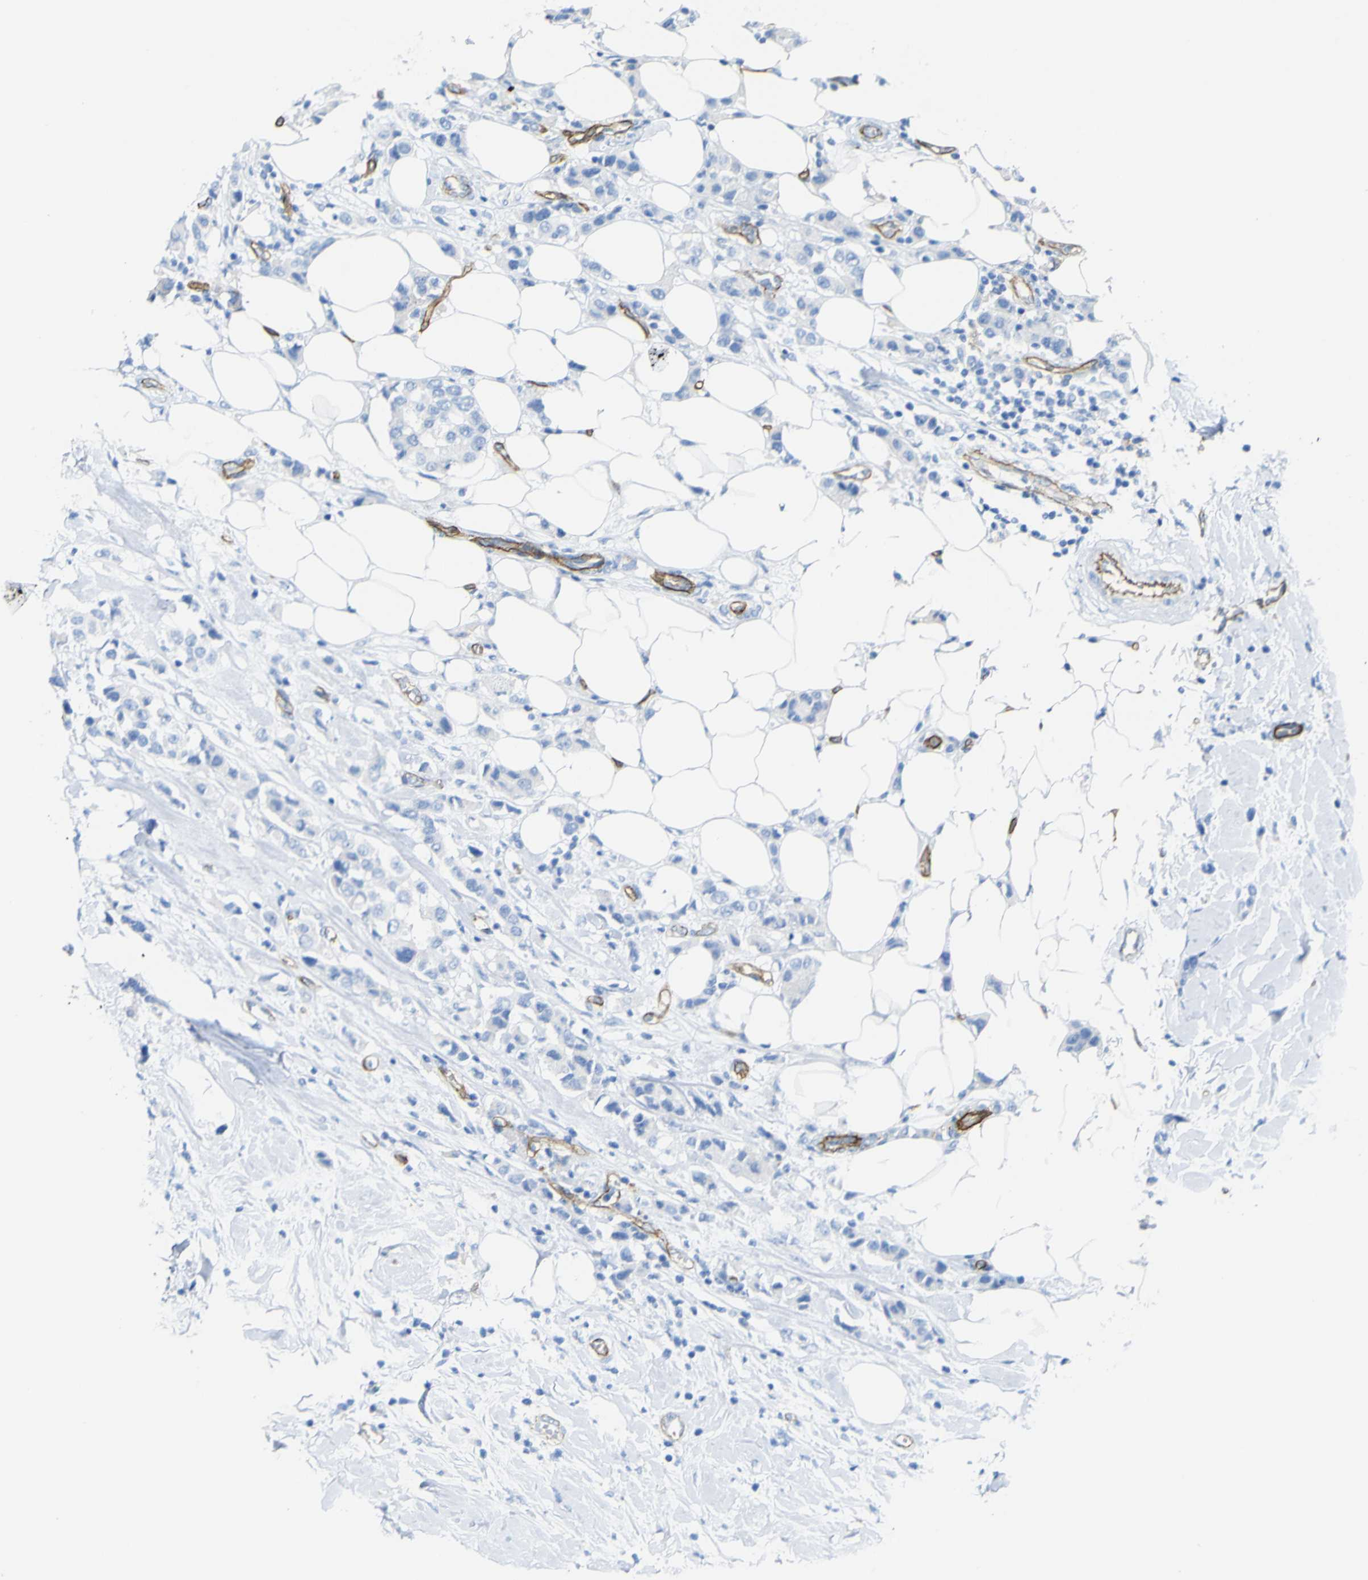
{"staining": {"intensity": "negative", "quantity": "none", "location": "none"}, "tissue": "breast cancer", "cell_type": "Tumor cells", "image_type": "cancer", "snomed": [{"axis": "morphology", "description": "Normal tissue, NOS"}, {"axis": "morphology", "description": "Duct carcinoma"}, {"axis": "topography", "description": "Breast"}], "caption": "Immunohistochemistry (IHC) image of human infiltrating ductal carcinoma (breast) stained for a protein (brown), which displays no positivity in tumor cells.", "gene": "CD93", "patient": {"sex": "female", "age": 50}}